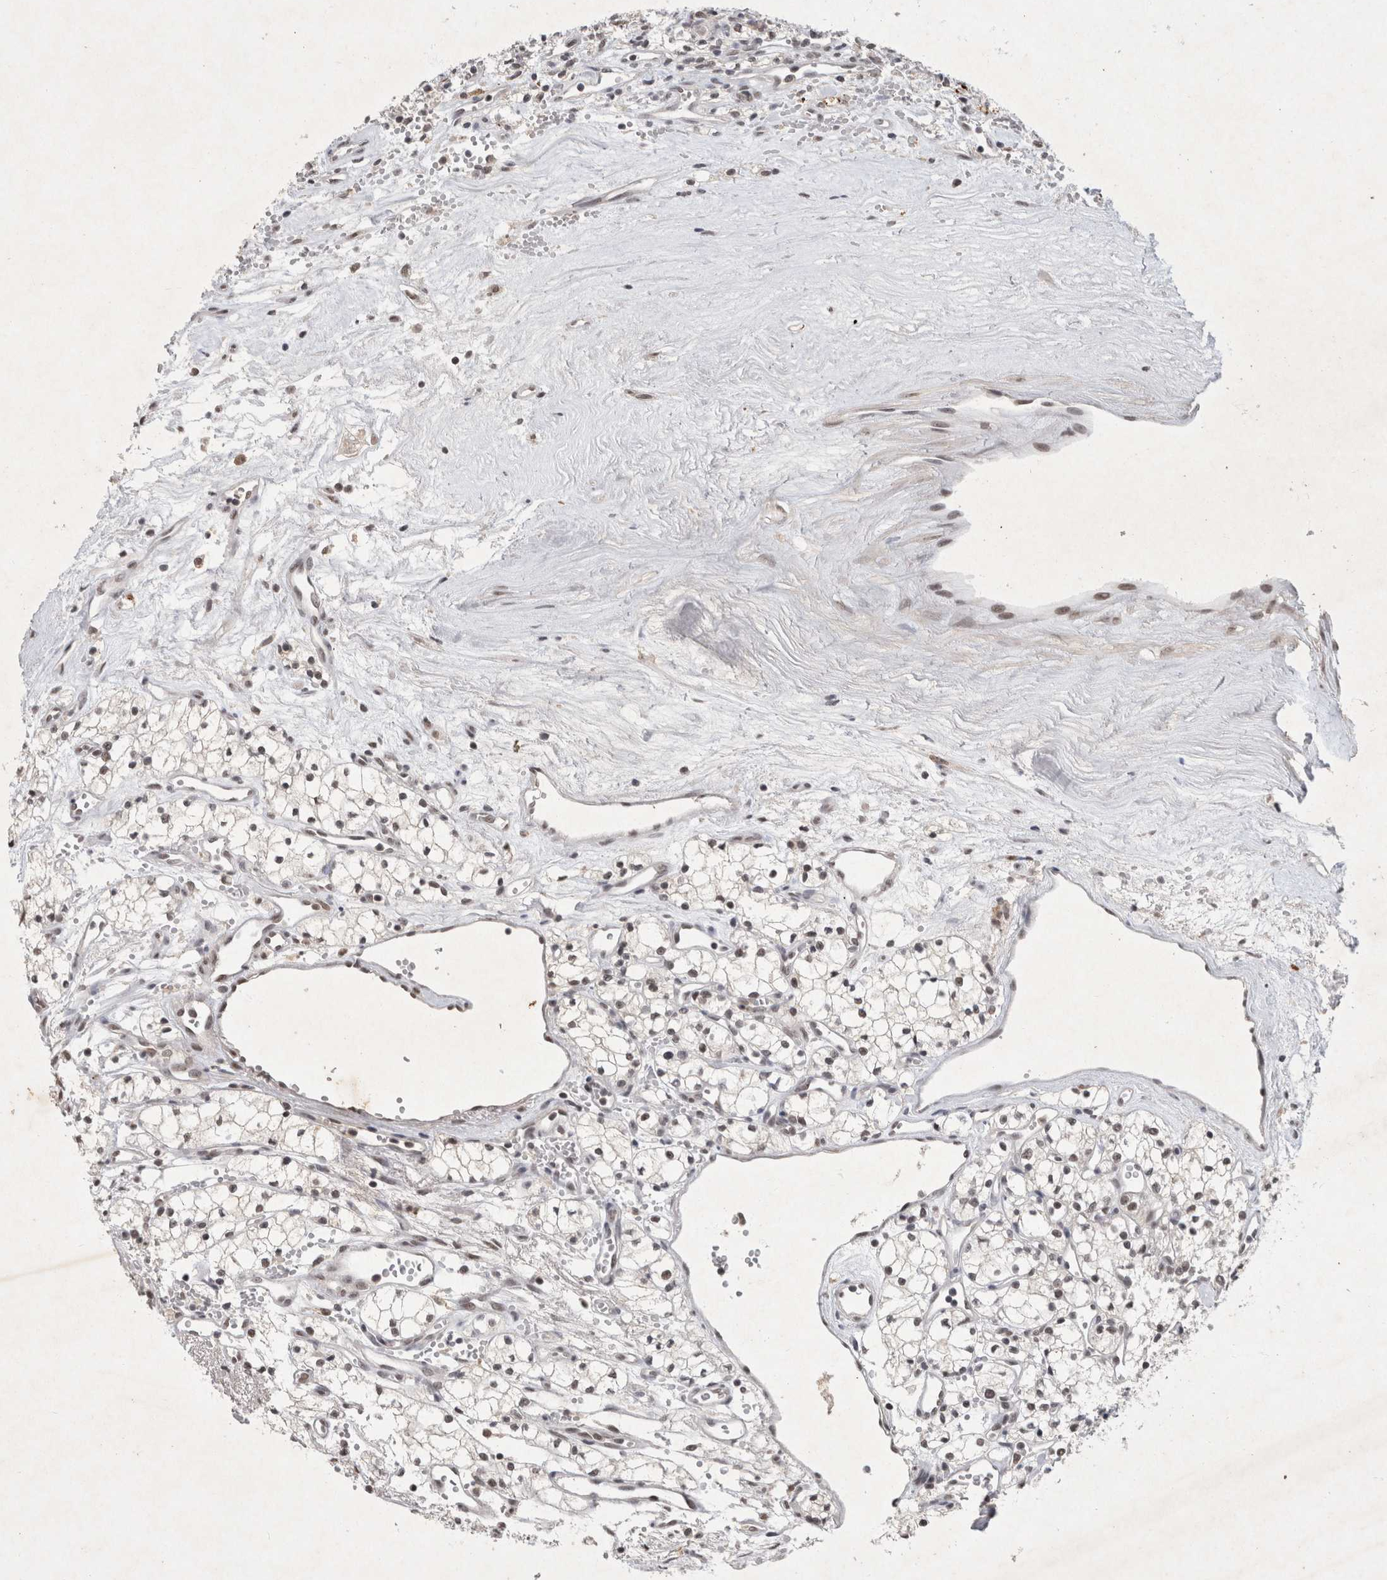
{"staining": {"intensity": "negative", "quantity": "none", "location": "none"}, "tissue": "renal cancer", "cell_type": "Tumor cells", "image_type": "cancer", "snomed": [{"axis": "morphology", "description": "Adenocarcinoma, NOS"}, {"axis": "topography", "description": "Kidney"}], "caption": "This is a photomicrograph of immunohistochemistry staining of adenocarcinoma (renal), which shows no staining in tumor cells.", "gene": "XRCC5", "patient": {"sex": "male", "age": 59}}